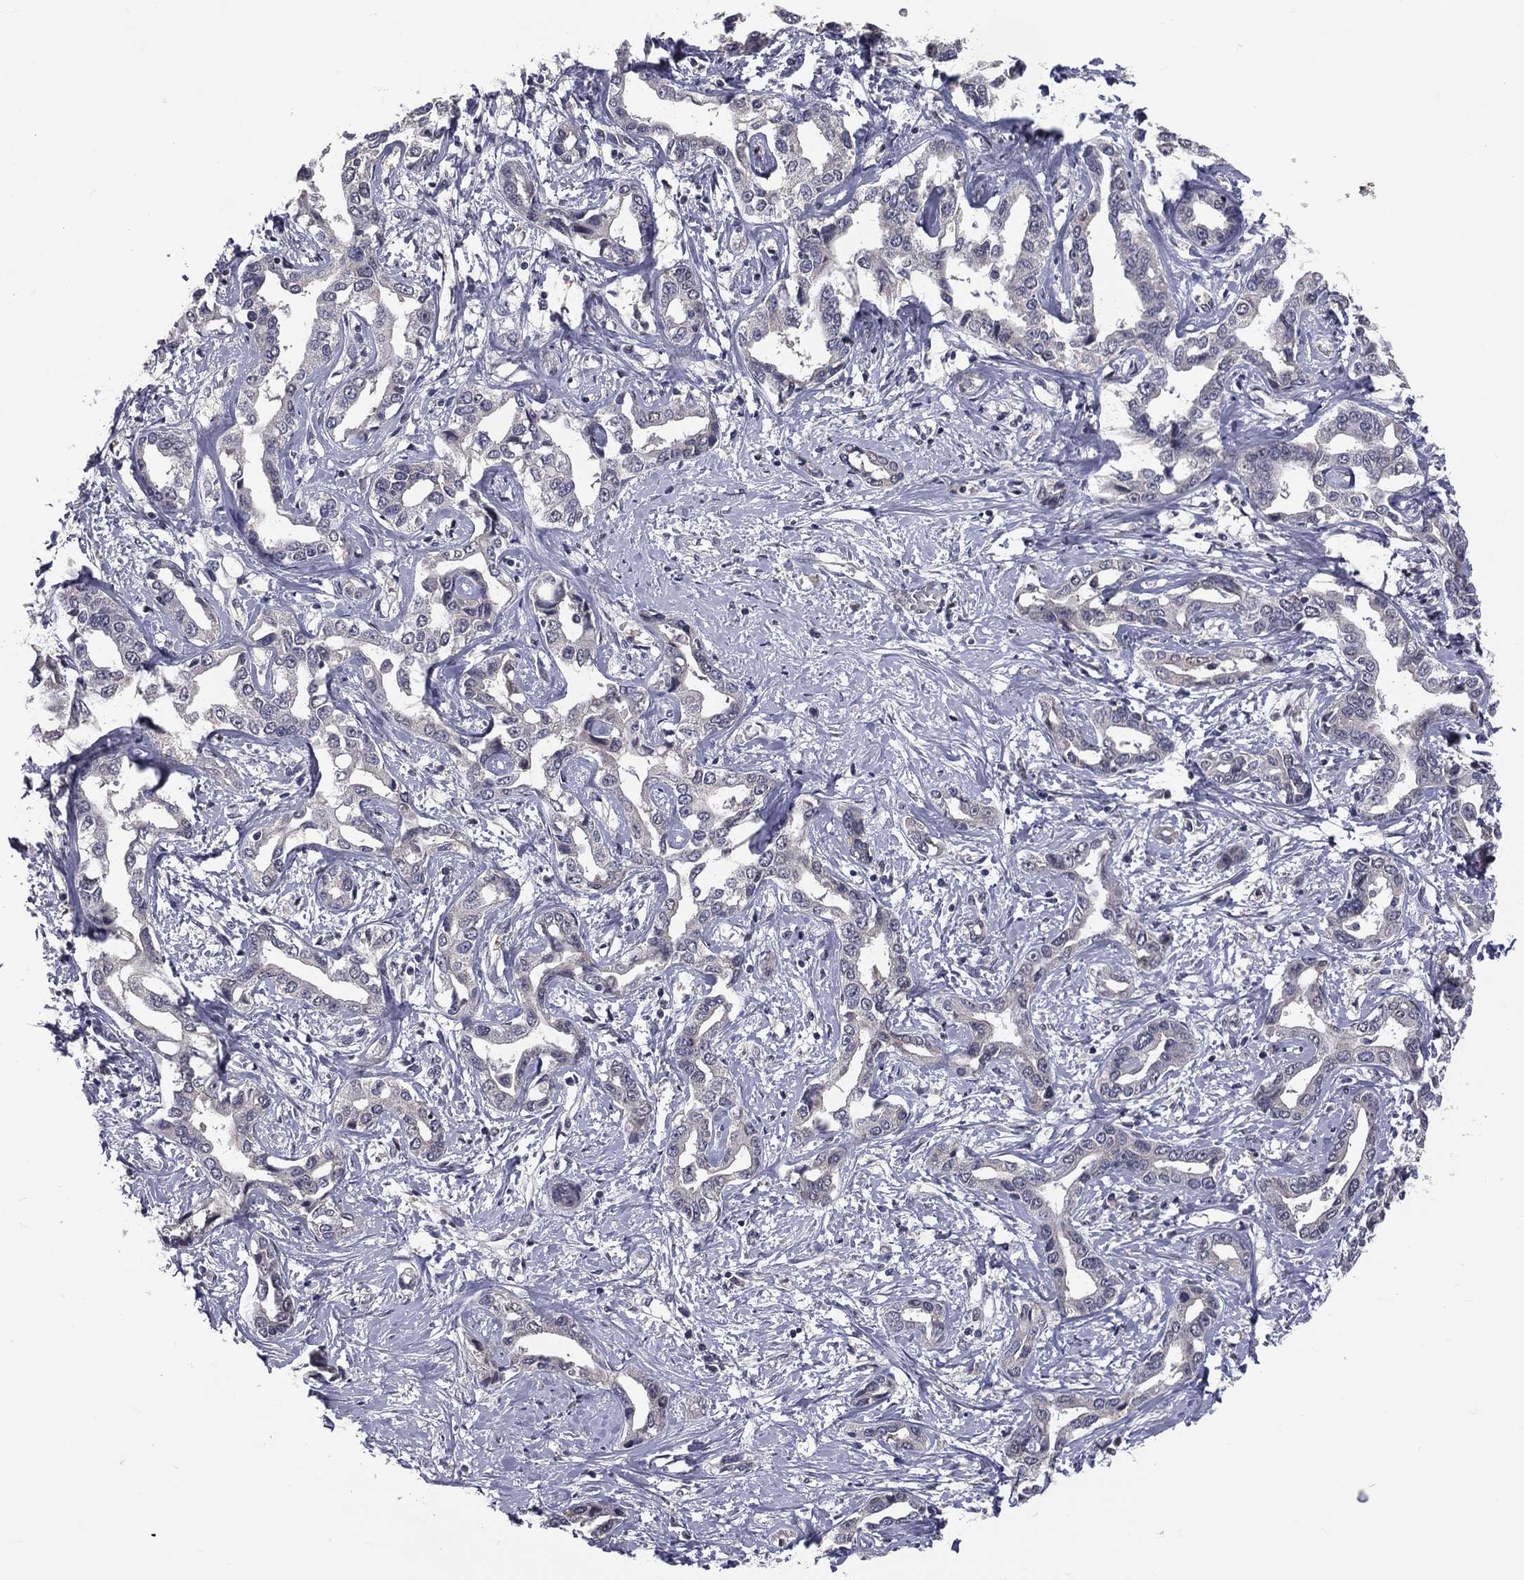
{"staining": {"intensity": "negative", "quantity": "none", "location": "none"}, "tissue": "liver cancer", "cell_type": "Tumor cells", "image_type": "cancer", "snomed": [{"axis": "morphology", "description": "Cholangiocarcinoma"}, {"axis": "topography", "description": "Liver"}], "caption": "Protein analysis of liver cholangiocarcinoma demonstrates no significant expression in tumor cells.", "gene": "DSG4", "patient": {"sex": "male", "age": 59}}